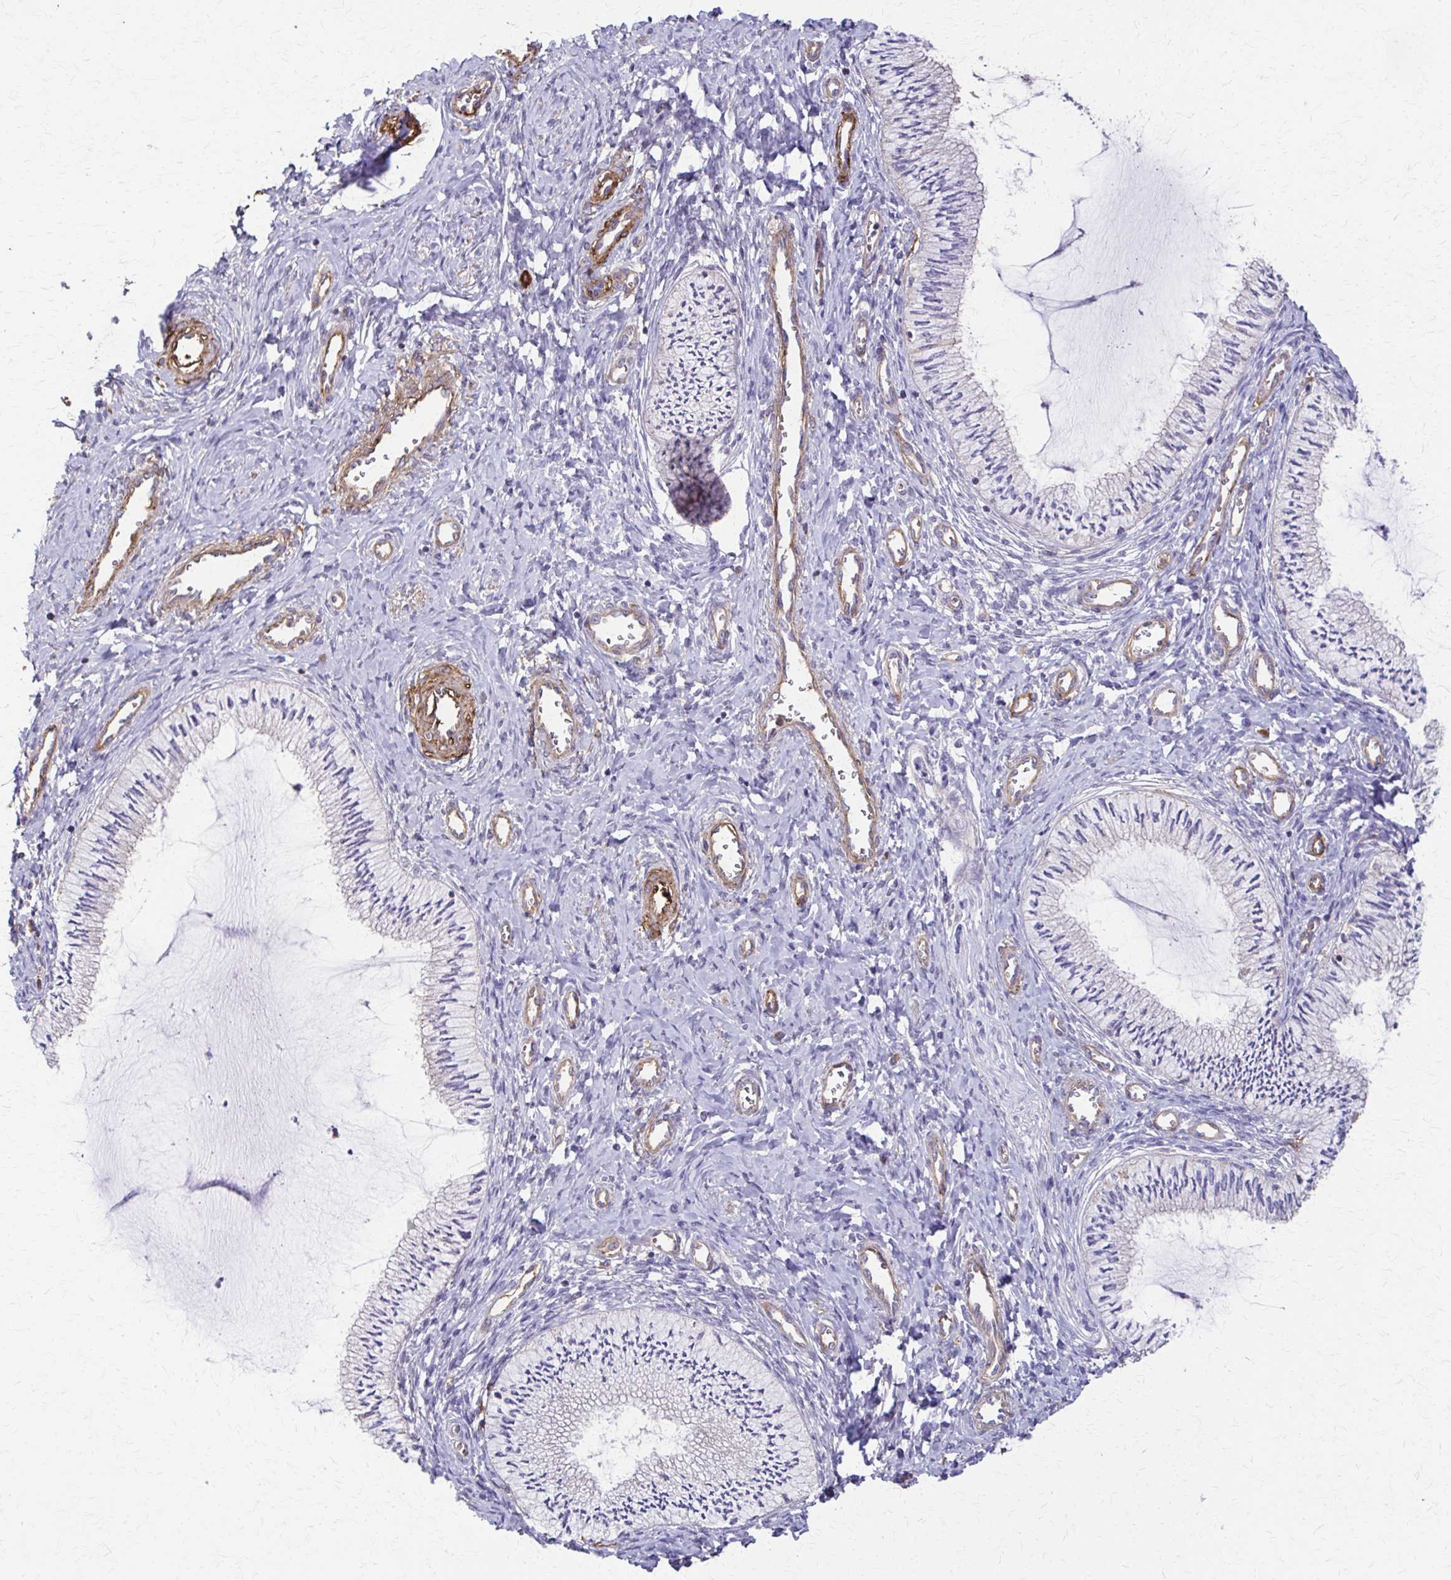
{"staining": {"intensity": "negative", "quantity": "none", "location": "none"}, "tissue": "cervix", "cell_type": "Glandular cells", "image_type": "normal", "snomed": [{"axis": "morphology", "description": "Normal tissue, NOS"}, {"axis": "topography", "description": "Cervix"}], "caption": "IHC histopathology image of normal cervix stained for a protein (brown), which demonstrates no staining in glandular cells.", "gene": "DSP", "patient": {"sex": "female", "age": 24}}